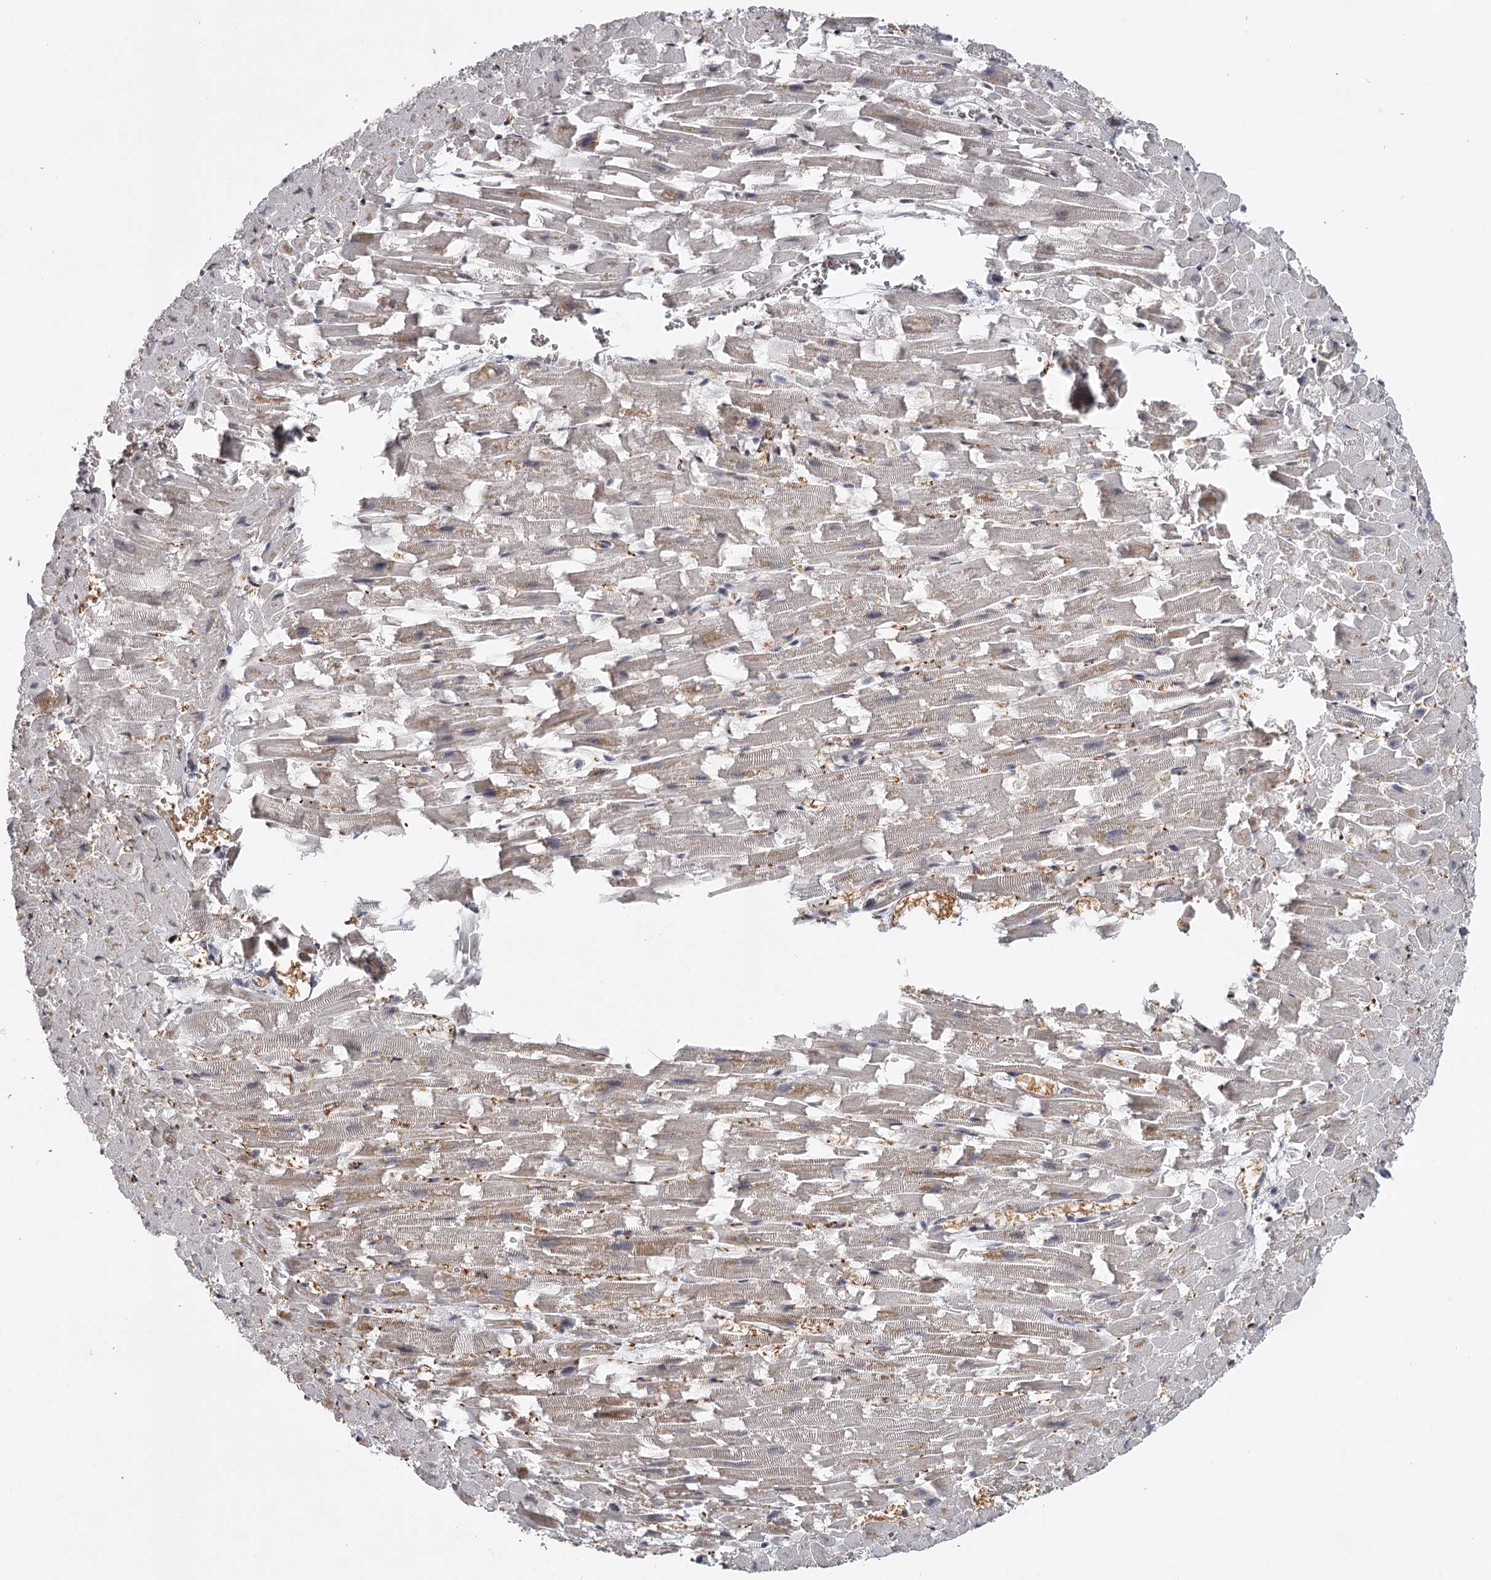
{"staining": {"intensity": "moderate", "quantity": "25%-75%", "location": "nuclear"}, "tissue": "heart muscle", "cell_type": "Cardiomyocytes", "image_type": "normal", "snomed": [{"axis": "morphology", "description": "Normal tissue, NOS"}, {"axis": "topography", "description": "Heart"}], "caption": "This histopathology image shows immunohistochemistry staining of benign heart muscle, with medium moderate nuclear staining in approximately 25%-75% of cardiomyocytes.", "gene": "FAM13C", "patient": {"sex": "female", "age": 64}}